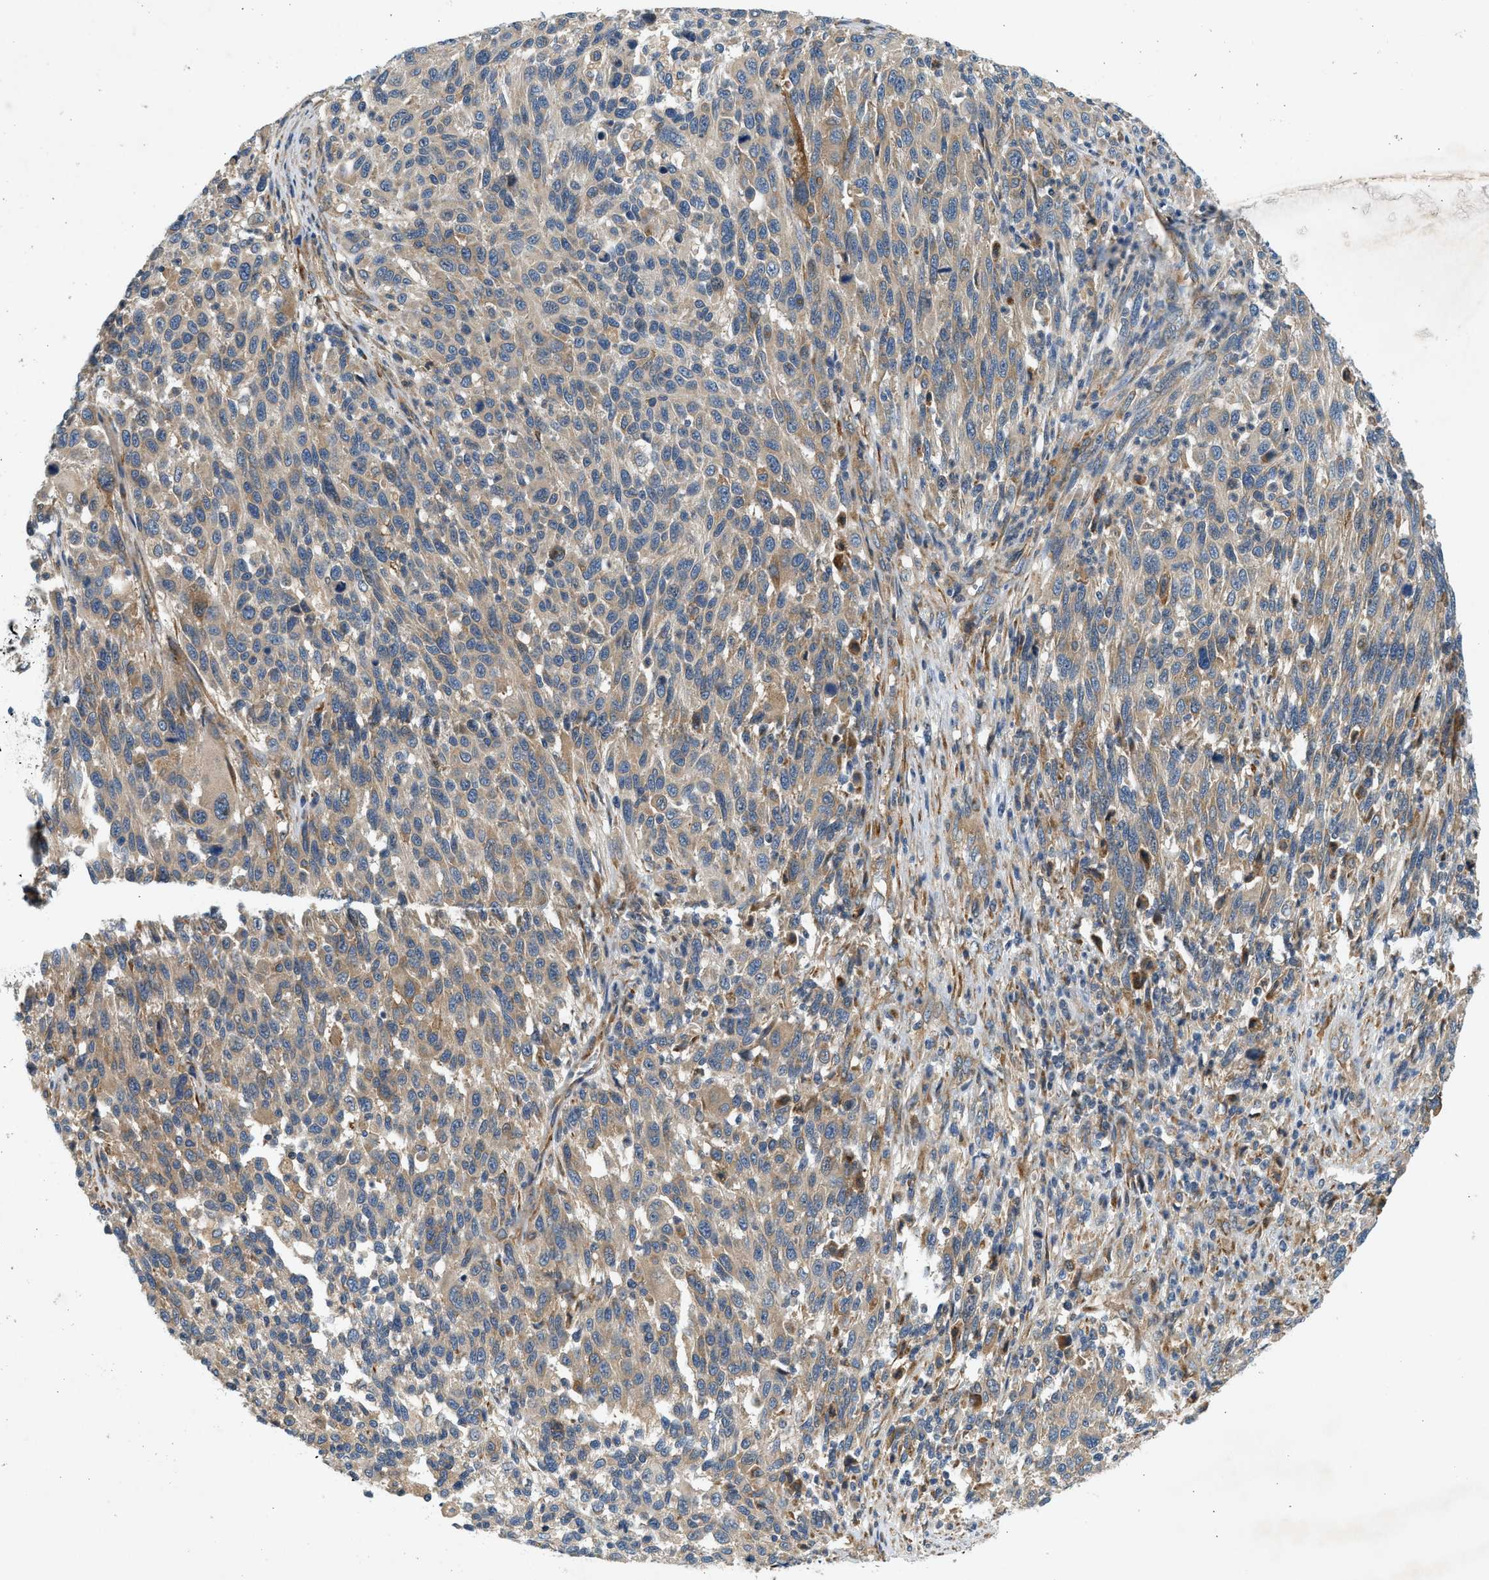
{"staining": {"intensity": "weak", "quantity": "25%-75%", "location": "cytoplasmic/membranous"}, "tissue": "melanoma", "cell_type": "Tumor cells", "image_type": "cancer", "snomed": [{"axis": "morphology", "description": "Malignant melanoma, Metastatic site"}, {"axis": "topography", "description": "Lymph node"}], "caption": "A histopathology image of melanoma stained for a protein shows weak cytoplasmic/membranous brown staining in tumor cells. (IHC, brightfield microscopy, high magnification).", "gene": "KDELR2", "patient": {"sex": "male", "age": 61}}